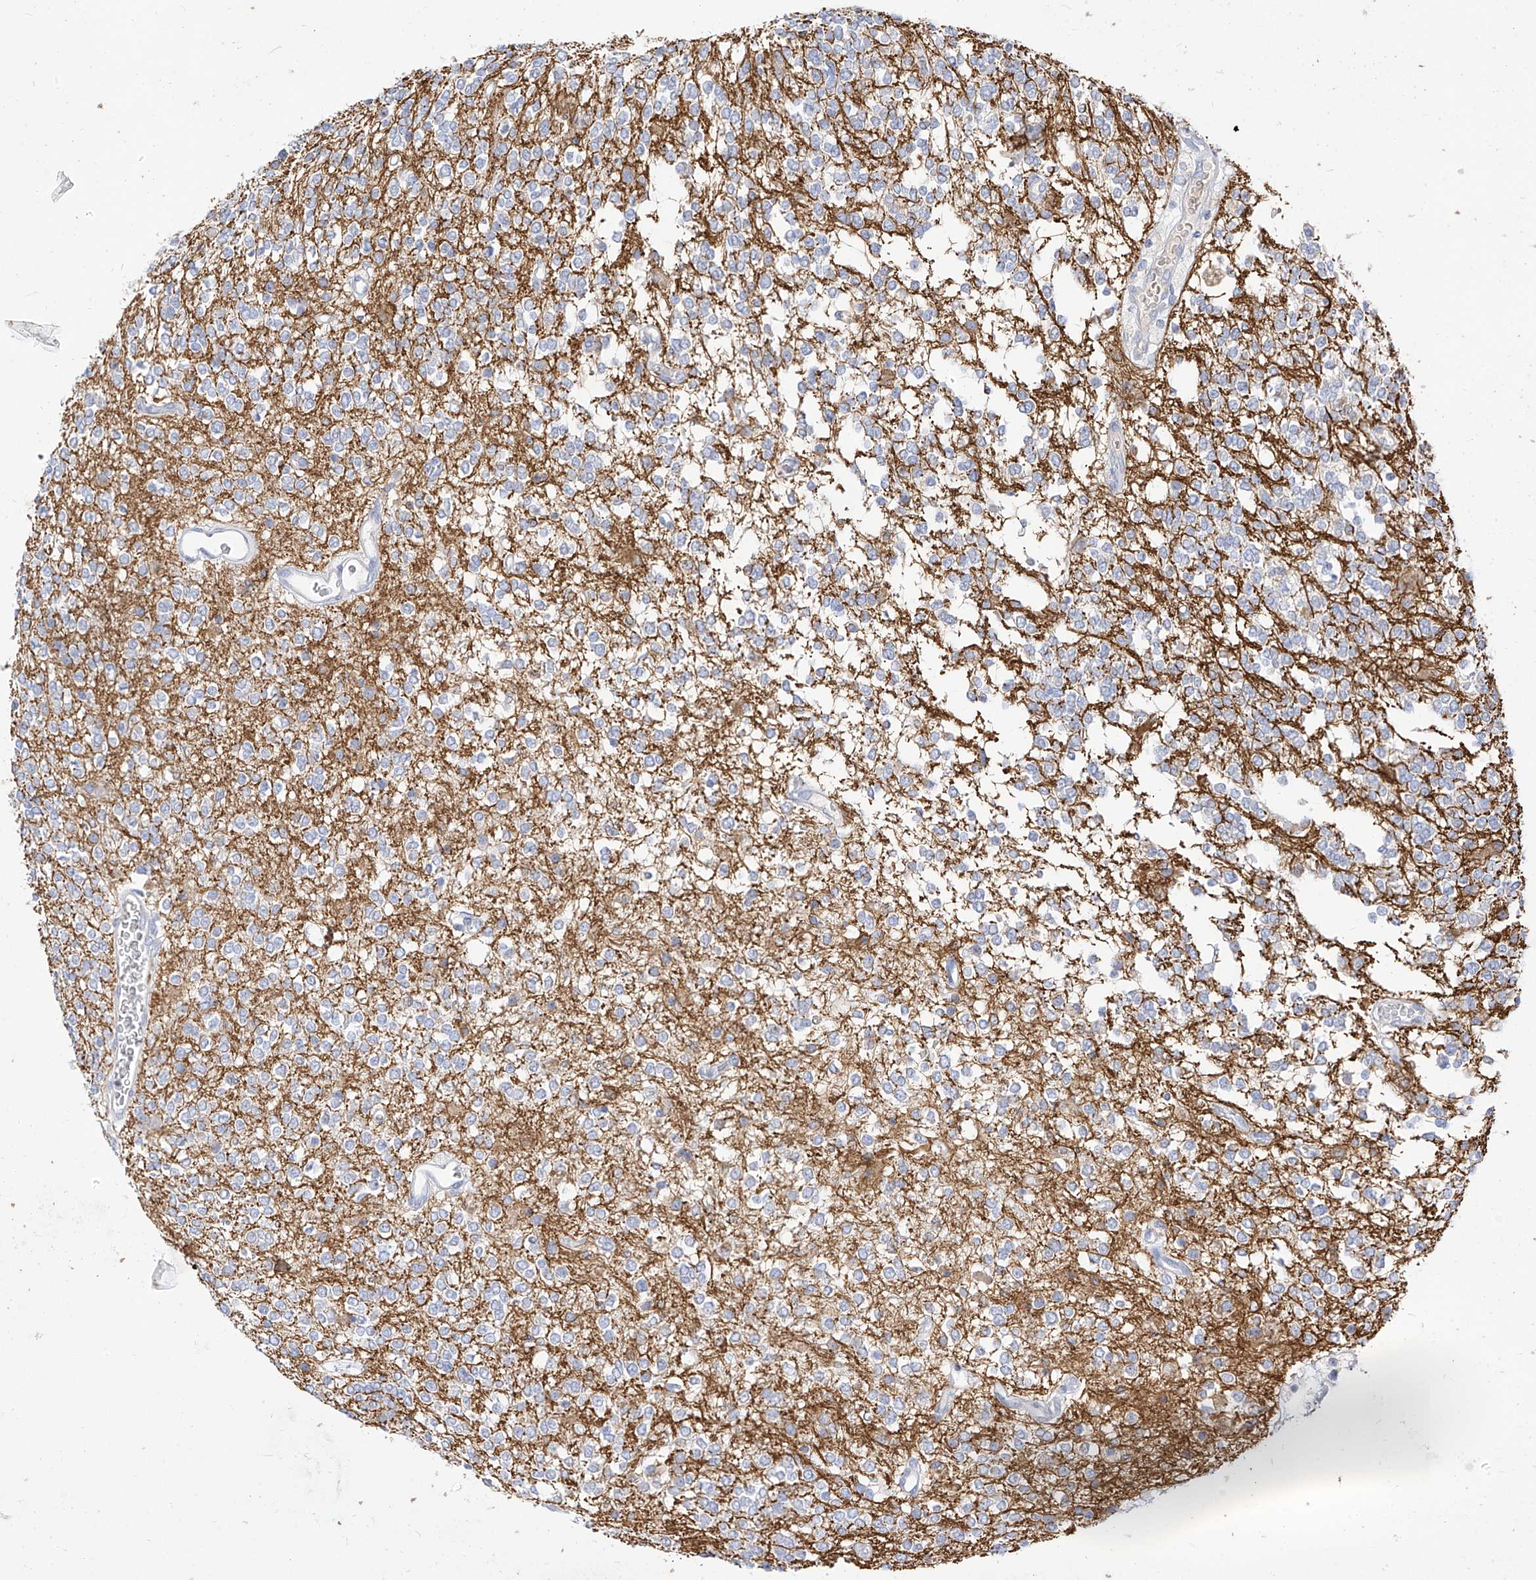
{"staining": {"intensity": "negative", "quantity": "none", "location": "none"}, "tissue": "glioma", "cell_type": "Tumor cells", "image_type": "cancer", "snomed": [{"axis": "morphology", "description": "Glioma, malignant, High grade"}, {"axis": "topography", "description": "Brain"}], "caption": "Immunohistochemistry (IHC) of human glioma displays no expression in tumor cells.", "gene": "RASA2", "patient": {"sex": "male", "age": 34}}